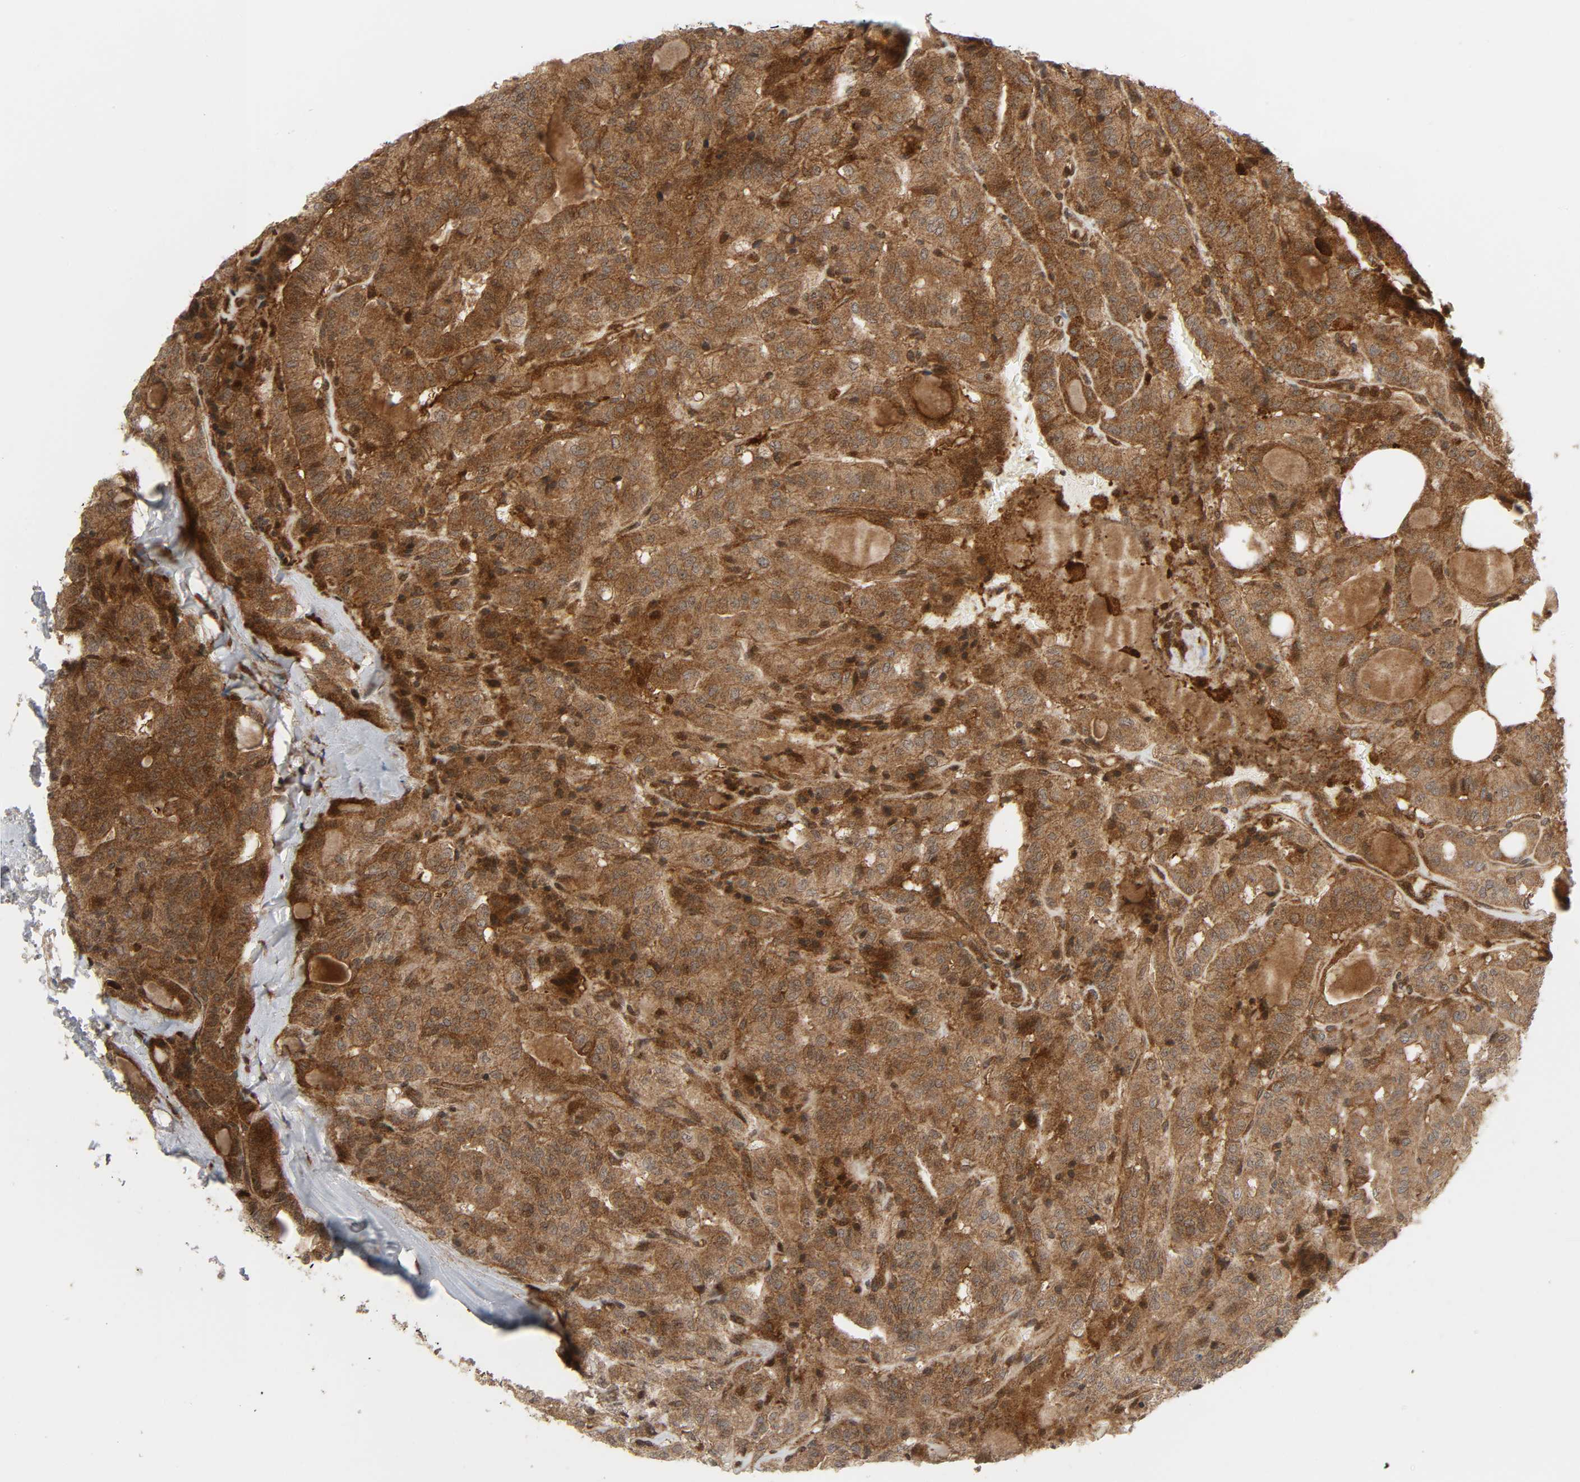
{"staining": {"intensity": "strong", "quantity": ">75%", "location": "cytoplasmic/membranous"}, "tissue": "thyroid cancer", "cell_type": "Tumor cells", "image_type": "cancer", "snomed": [{"axis": "morphology", "description": "Papillary adenocarcinoma, NOS"}, {"axis": "topography", "description": "Thyroid gland"}], "caption": "A brown stain labels strong cytoplasmic/membranous positivity of a protein in human thyroid cancer tumor cells.", "gene": "CHUK", "patient": {"sex": "male", "age": 77}}